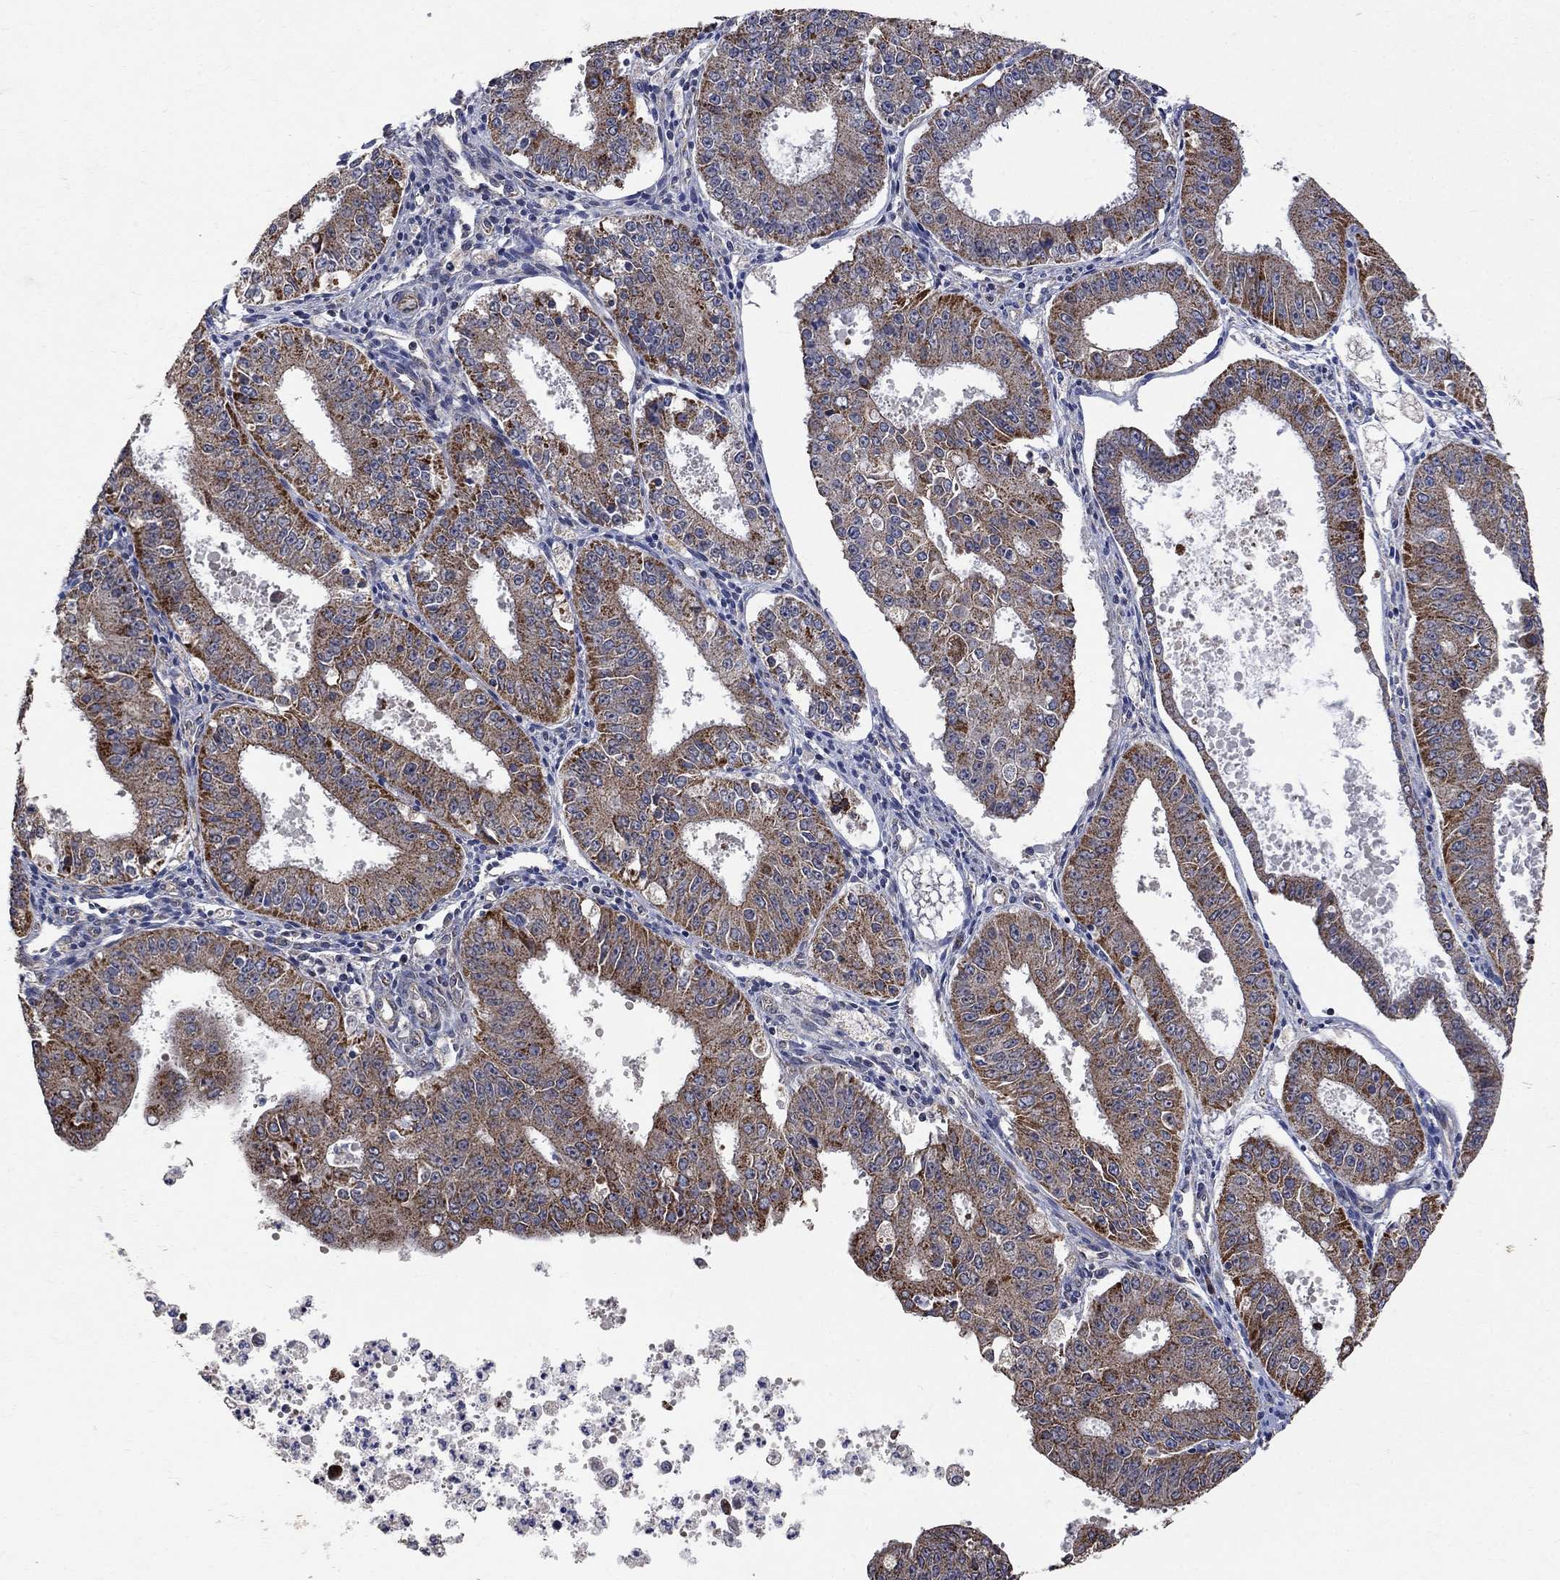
{"staining": {"intensity": "strong", "quantity": "25%-75%", "location": "cytoplasmic/membranous"}, "tissue": "ovarian cancer", "cell_type": "Tumor cells", "image_type": "cancer", "snomed": [{"axis": "morphology", "description": "Carcinoma, endometroid"}, {"axis": "topography", "description": "Ovary"}], "caption": "Immunohistochemical staining of ovarian endometroid carcinoma shows strong cytoplasmic/membranous protein positivity in approximately 25%-75% of tumor cells.", "gene": "ANKRA2", "patient": {"sex": "female", "age": 42}}